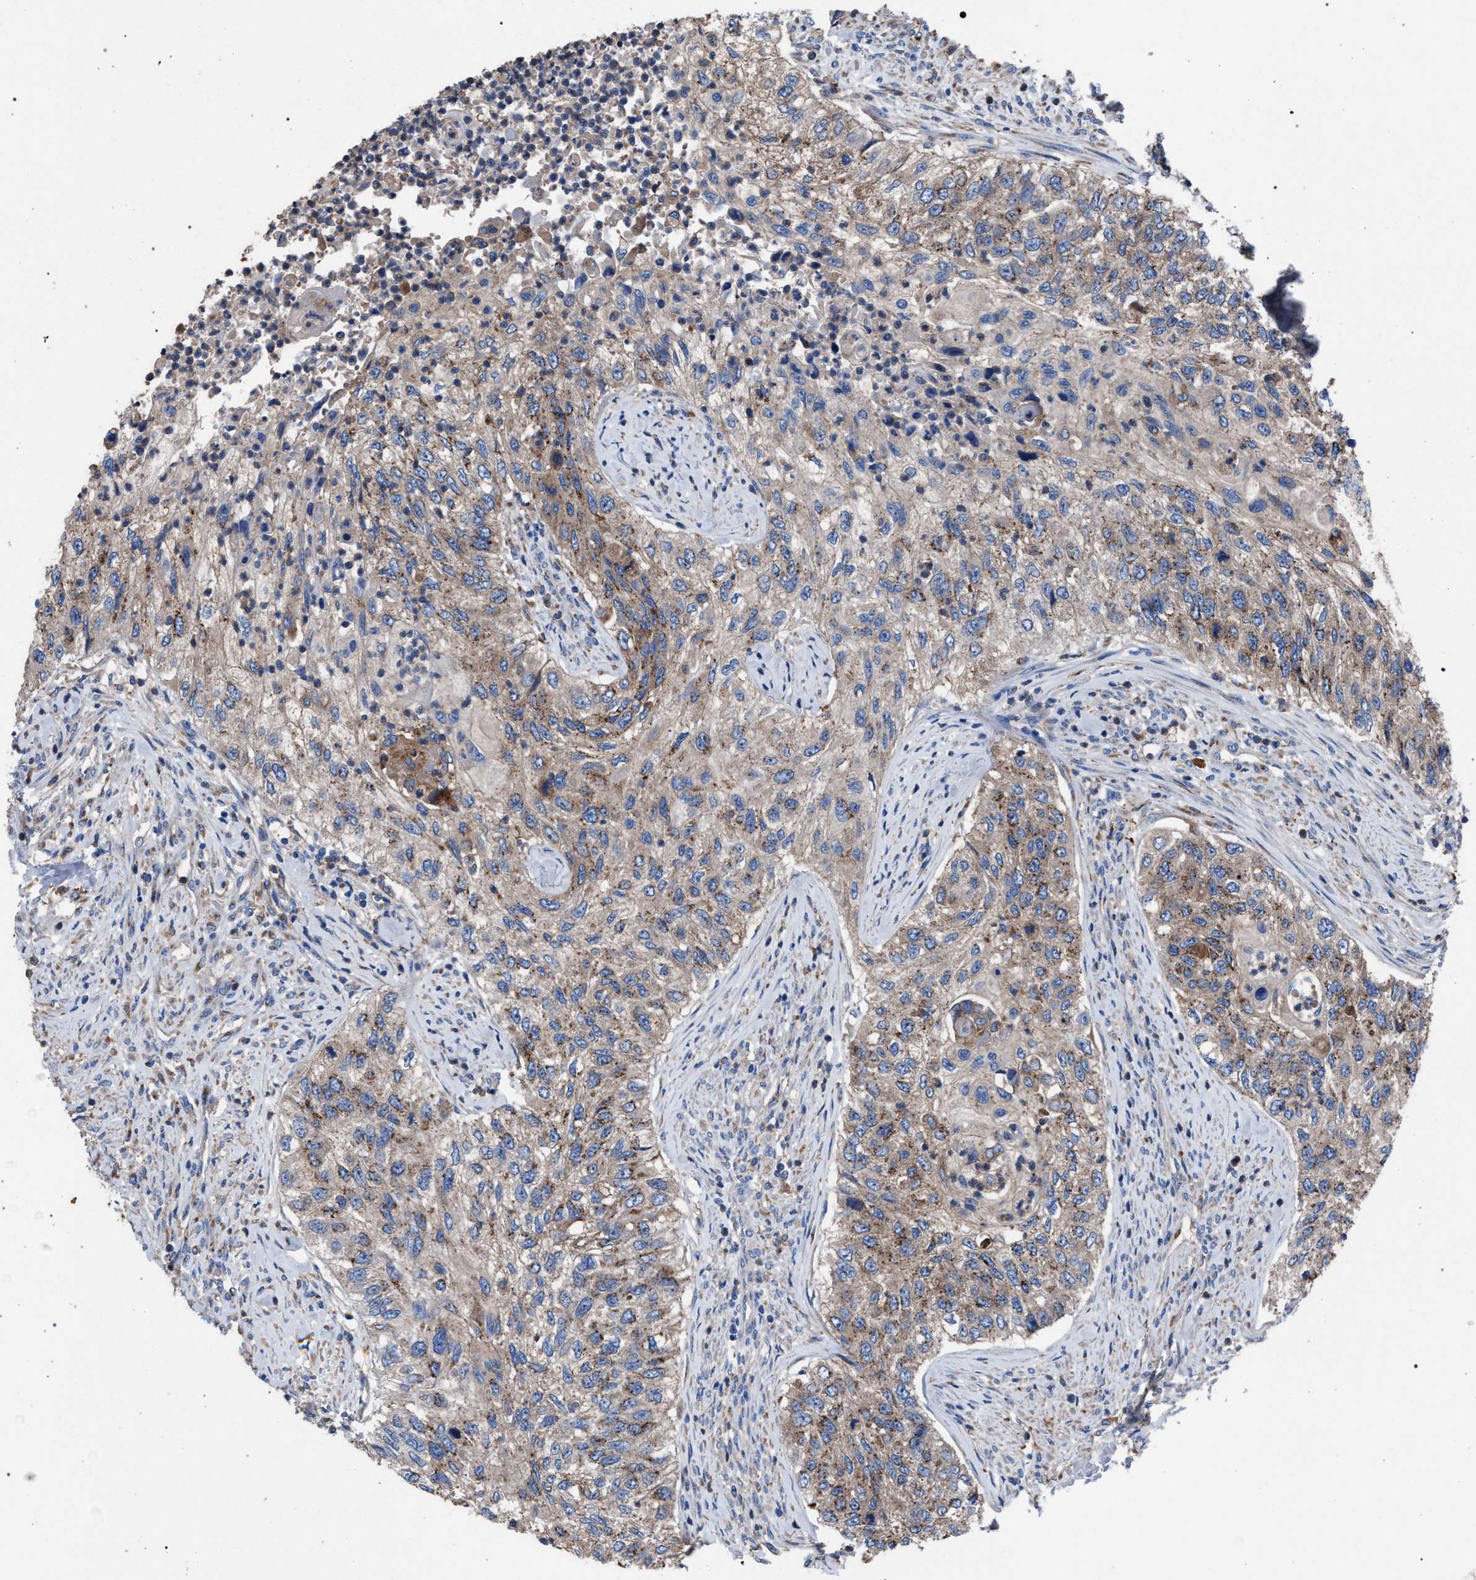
{"staining": {"intensity": "moderate", "quantity": ">75%", "location": "cytoplasmic/membranous"}, "tissue": "urothelial cancer", "cell_type": "Tumor cells", "image_type": "cancer", "snomed": [{"axis": "morphology", "description": "Urothelial carcinoma, High grade"}, {"axis": "topography", "description": "Urinary bladder"}], "caption": "Human urothelial cancer stained with a brown dye demonstrates moderate cytoplasmic/membranous positive expression in approximately >75% of tumor cells.", "gene": "ATP6V0A1", "patient": {"sex": "female", "age": 60}}